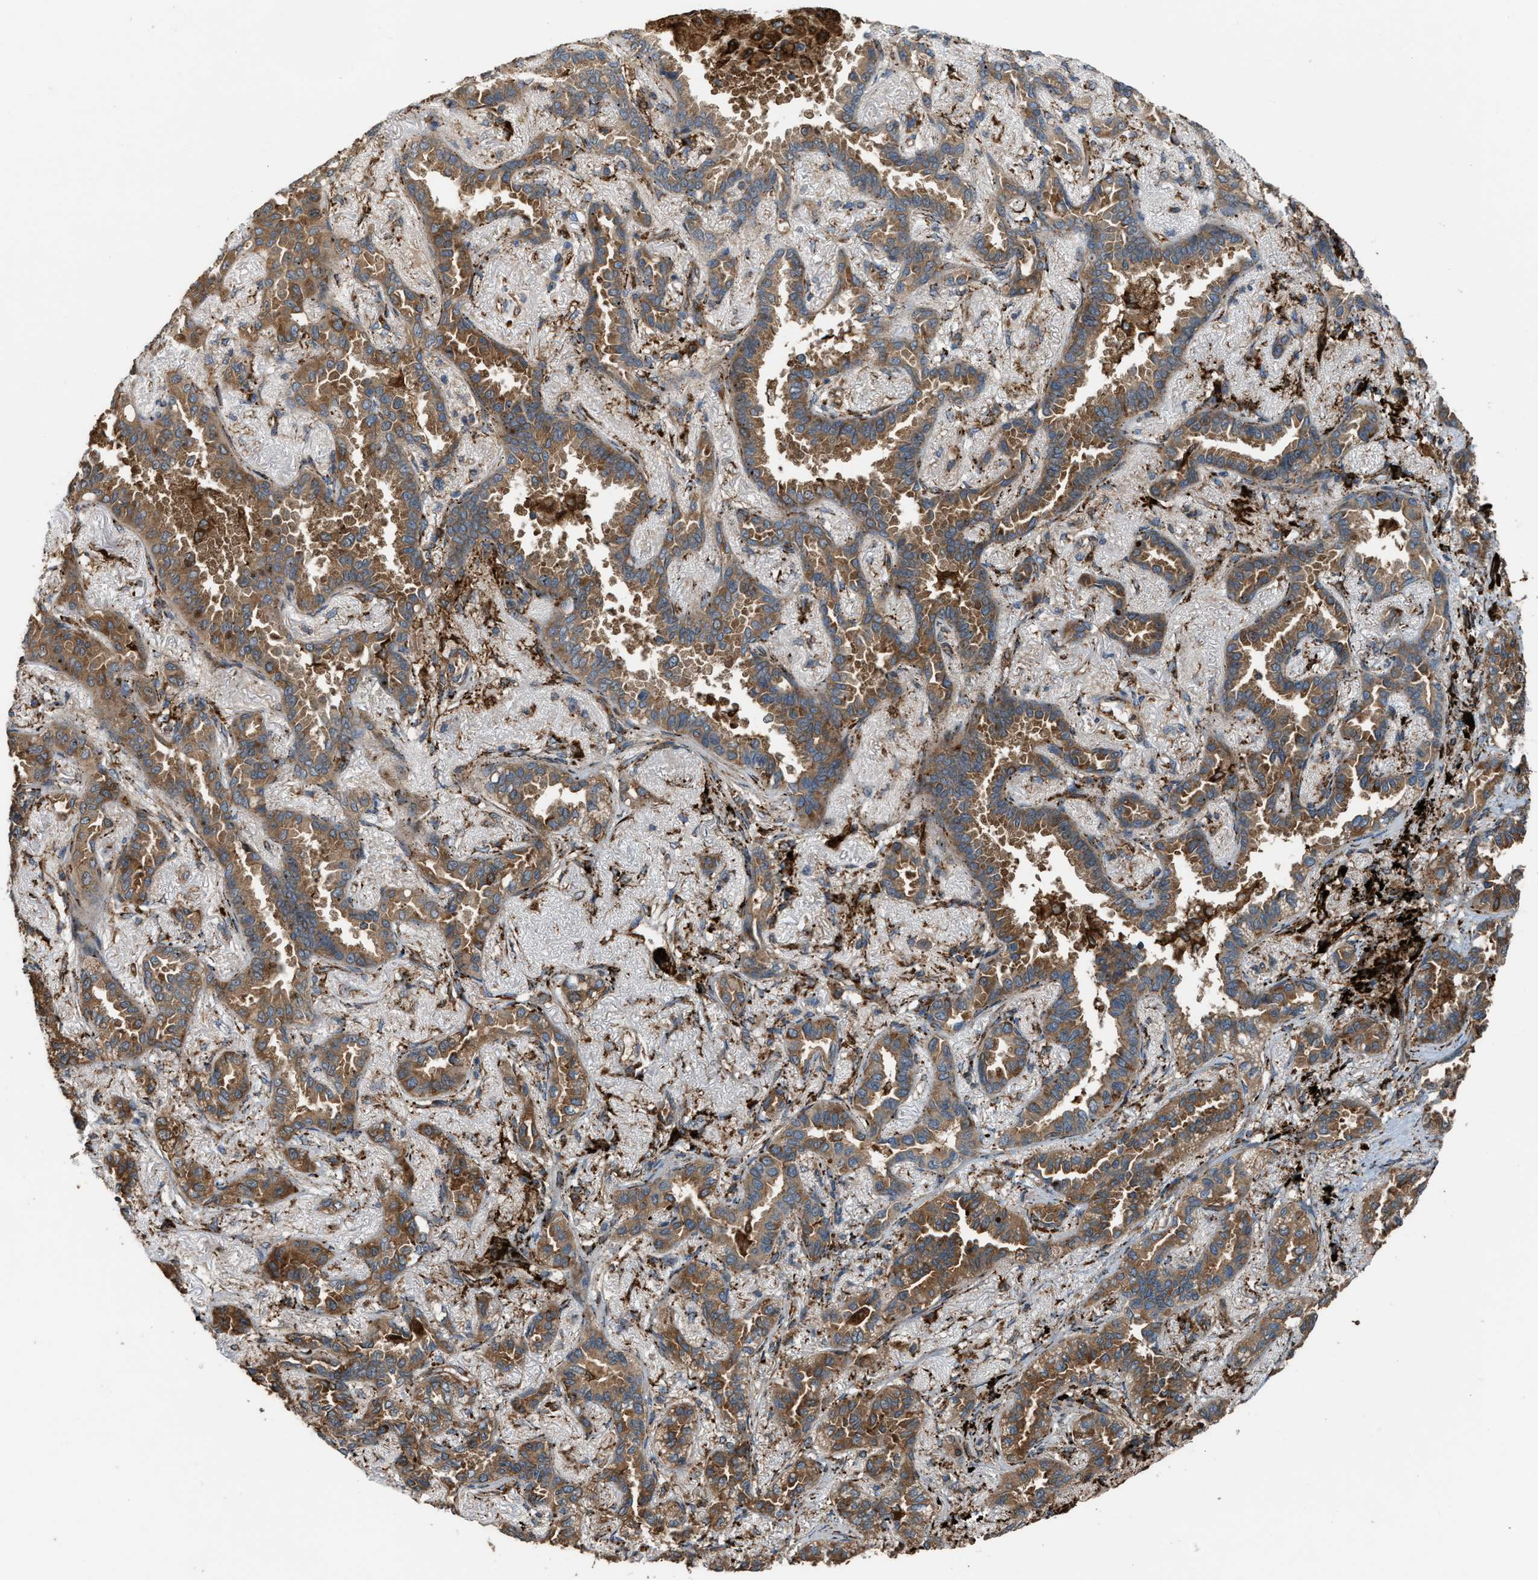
{"staining": {"intensity": "moderate", "quantity": ">75%", "location": "cytoplasmic/membranous"}, "tissue": "lung cancer", "cell_type": "Tumor cells", "image_type": "cancer", "snomed": [{"axis": "morphology", "description": "Adenocarcinoma, NOS"}, {"axis": "topography", "description": "Lung"}], "caption": "Immunohistochemistry (IHC) photomicrograph of human lung adenocarcinoma stained for a protein (brown), which displays medium levels of moderate cytoplasmic/membranous staining in about >75% of tumor cells.", "gene": "BAIAP2L1", "patient": {"sex": "male", "age": 59}}